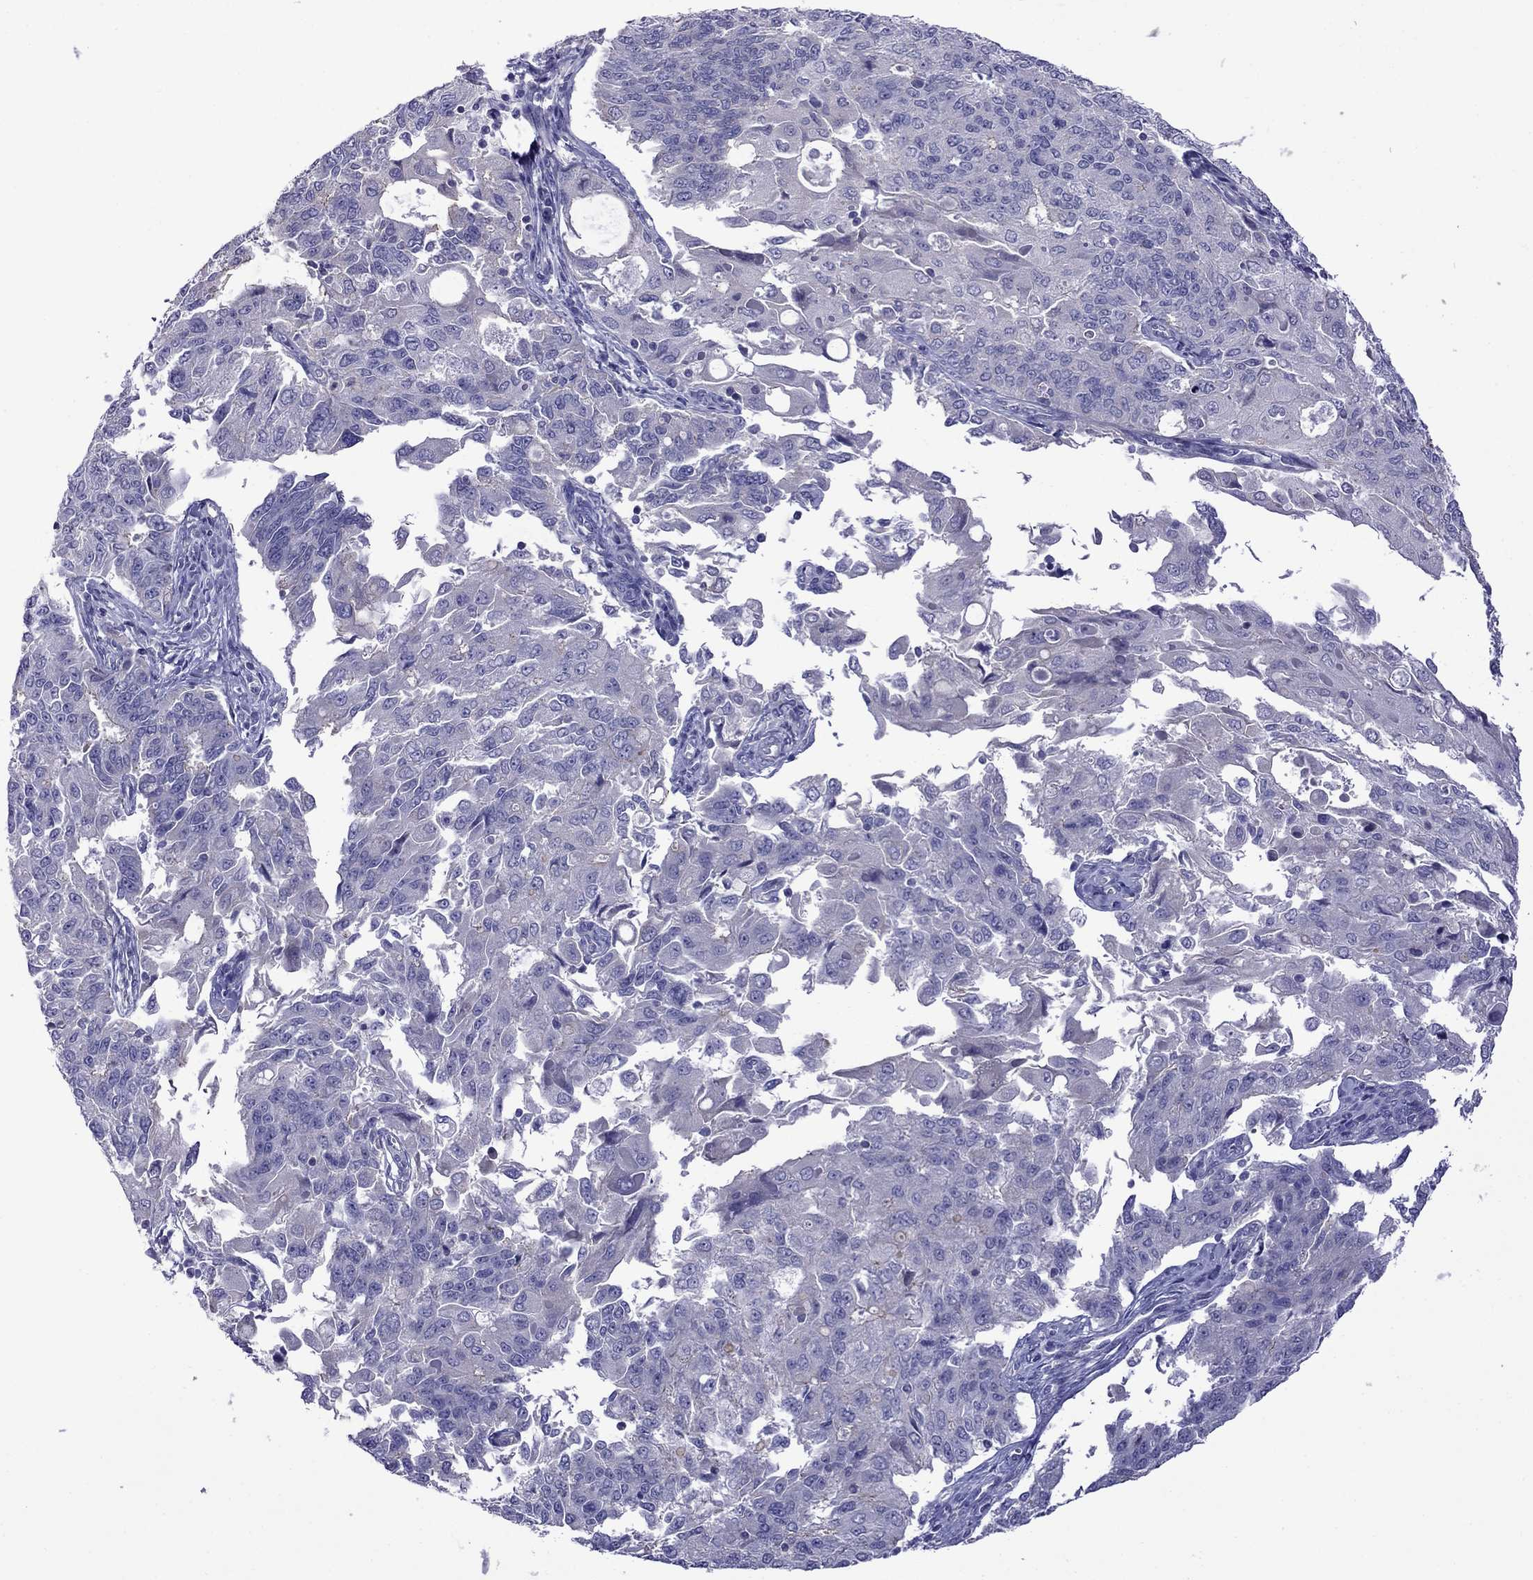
{"staining": {"intensity": "negative", "quantity": "none", "location": "none"}, "tissue": "endometrial cancer", "cell_type": "Tumor cells", "image_type": "cancer", "snomed": [{"axis": "morphology", "description": "Adenocarcinoma, NOS"}, {"axis": "topography", "description": "Endometrium"}], "caption": "IHC of endometrial cancer shows no positivity in tumor cells.", "gene": "STAR", "patient": {"sex": "female", "age": 43}}